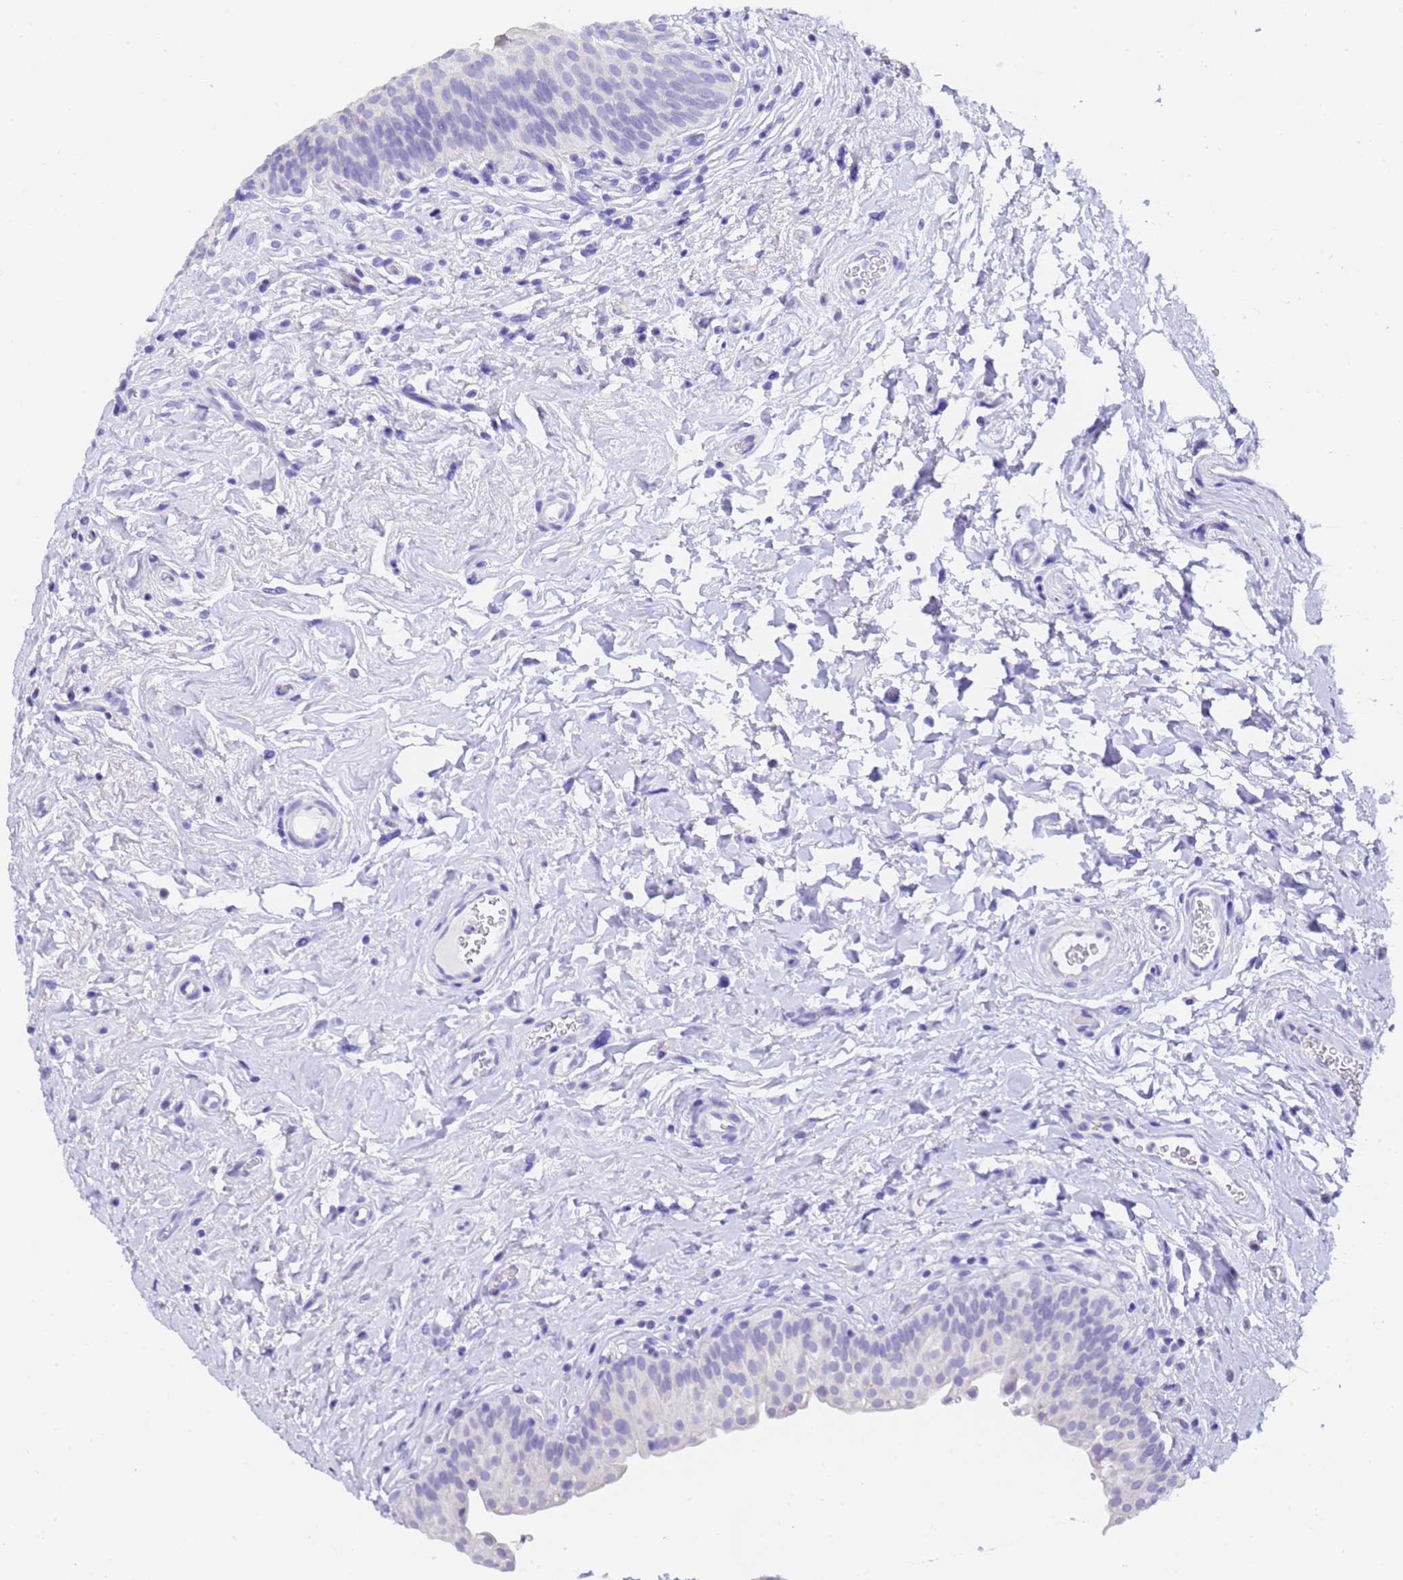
{"staining": {"intensity": "negative", "quantity": "none", "location": "none"}, "tissue": "urinary bladder", "cell_type": "Urothelial cells", "image_type": "normal", "snomed": [{"axis": "morphology", "description": "Normal tissue, NOS"}, {"axis": "topography", "description": "Urinary bladder"}], "caption": "Urothelial cells show no significant protein expression in normal urinary bladder.", "gene": "GABRA1", "patient": {"sex": "male", "age": 83}}